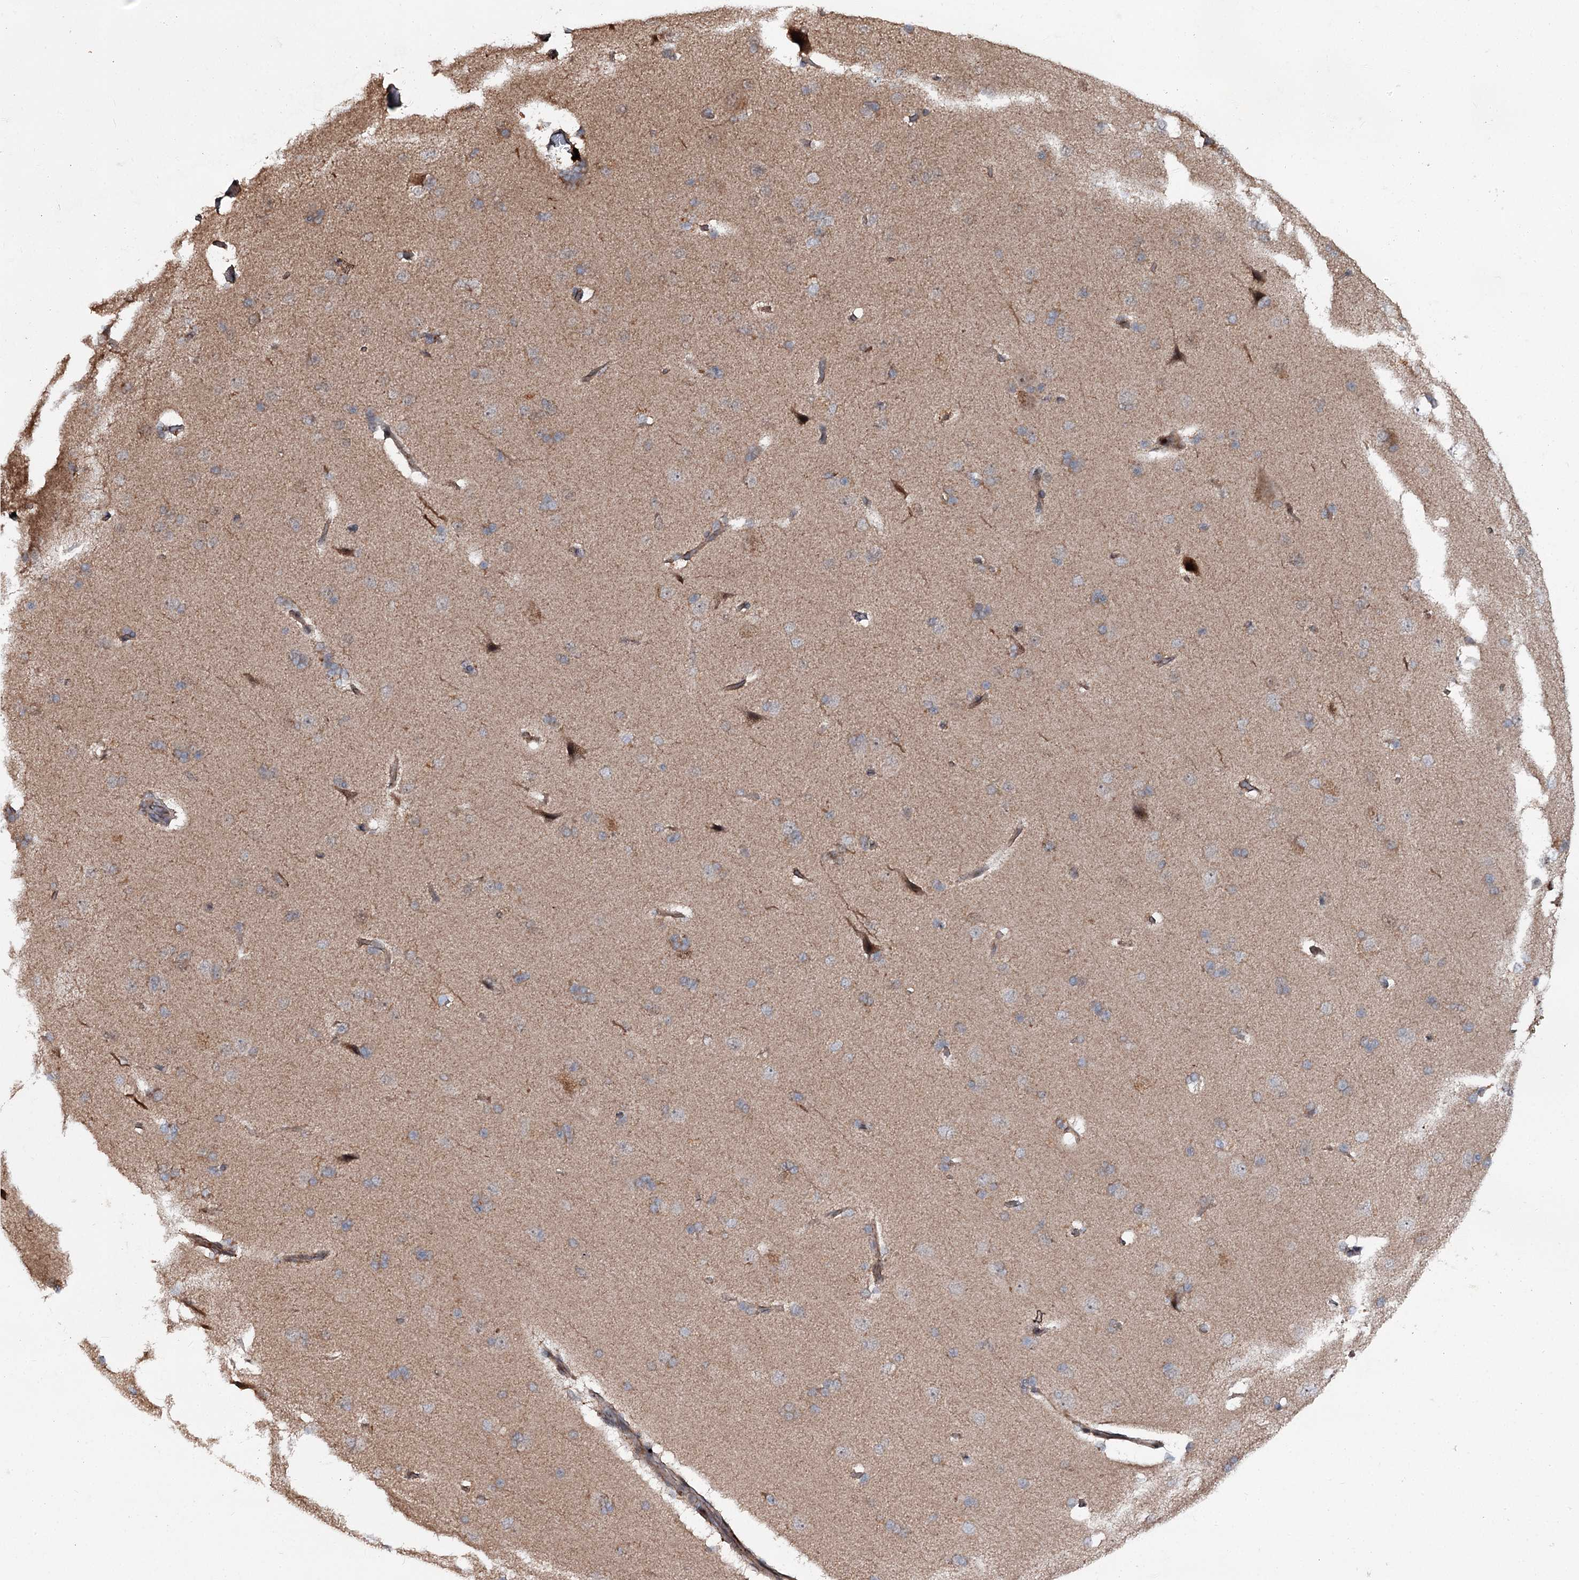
{"staining": {"intensity": "negative", "quantity": "none", "location": "none"}, "tissue": "cerebral cortex", "cell_type": "Endothelial cells", "image_type": "normal", "snomed": [{"axis": "morphology", "description": "Normal tissue, NOS"}, {"axis": "topography", "description": "Cerebral cortex"}], "caption": "Immunohistochemistry of unremarkable human cerebral cortex demonstrates no positivity in endothelial cells. Brightfield microscopy of IHC stained with DAB (brown) and hematoxylin (blue), captured at high magnification.", "gene": "MSANTD2", "patient": {"sex": "male", "age": 62}}